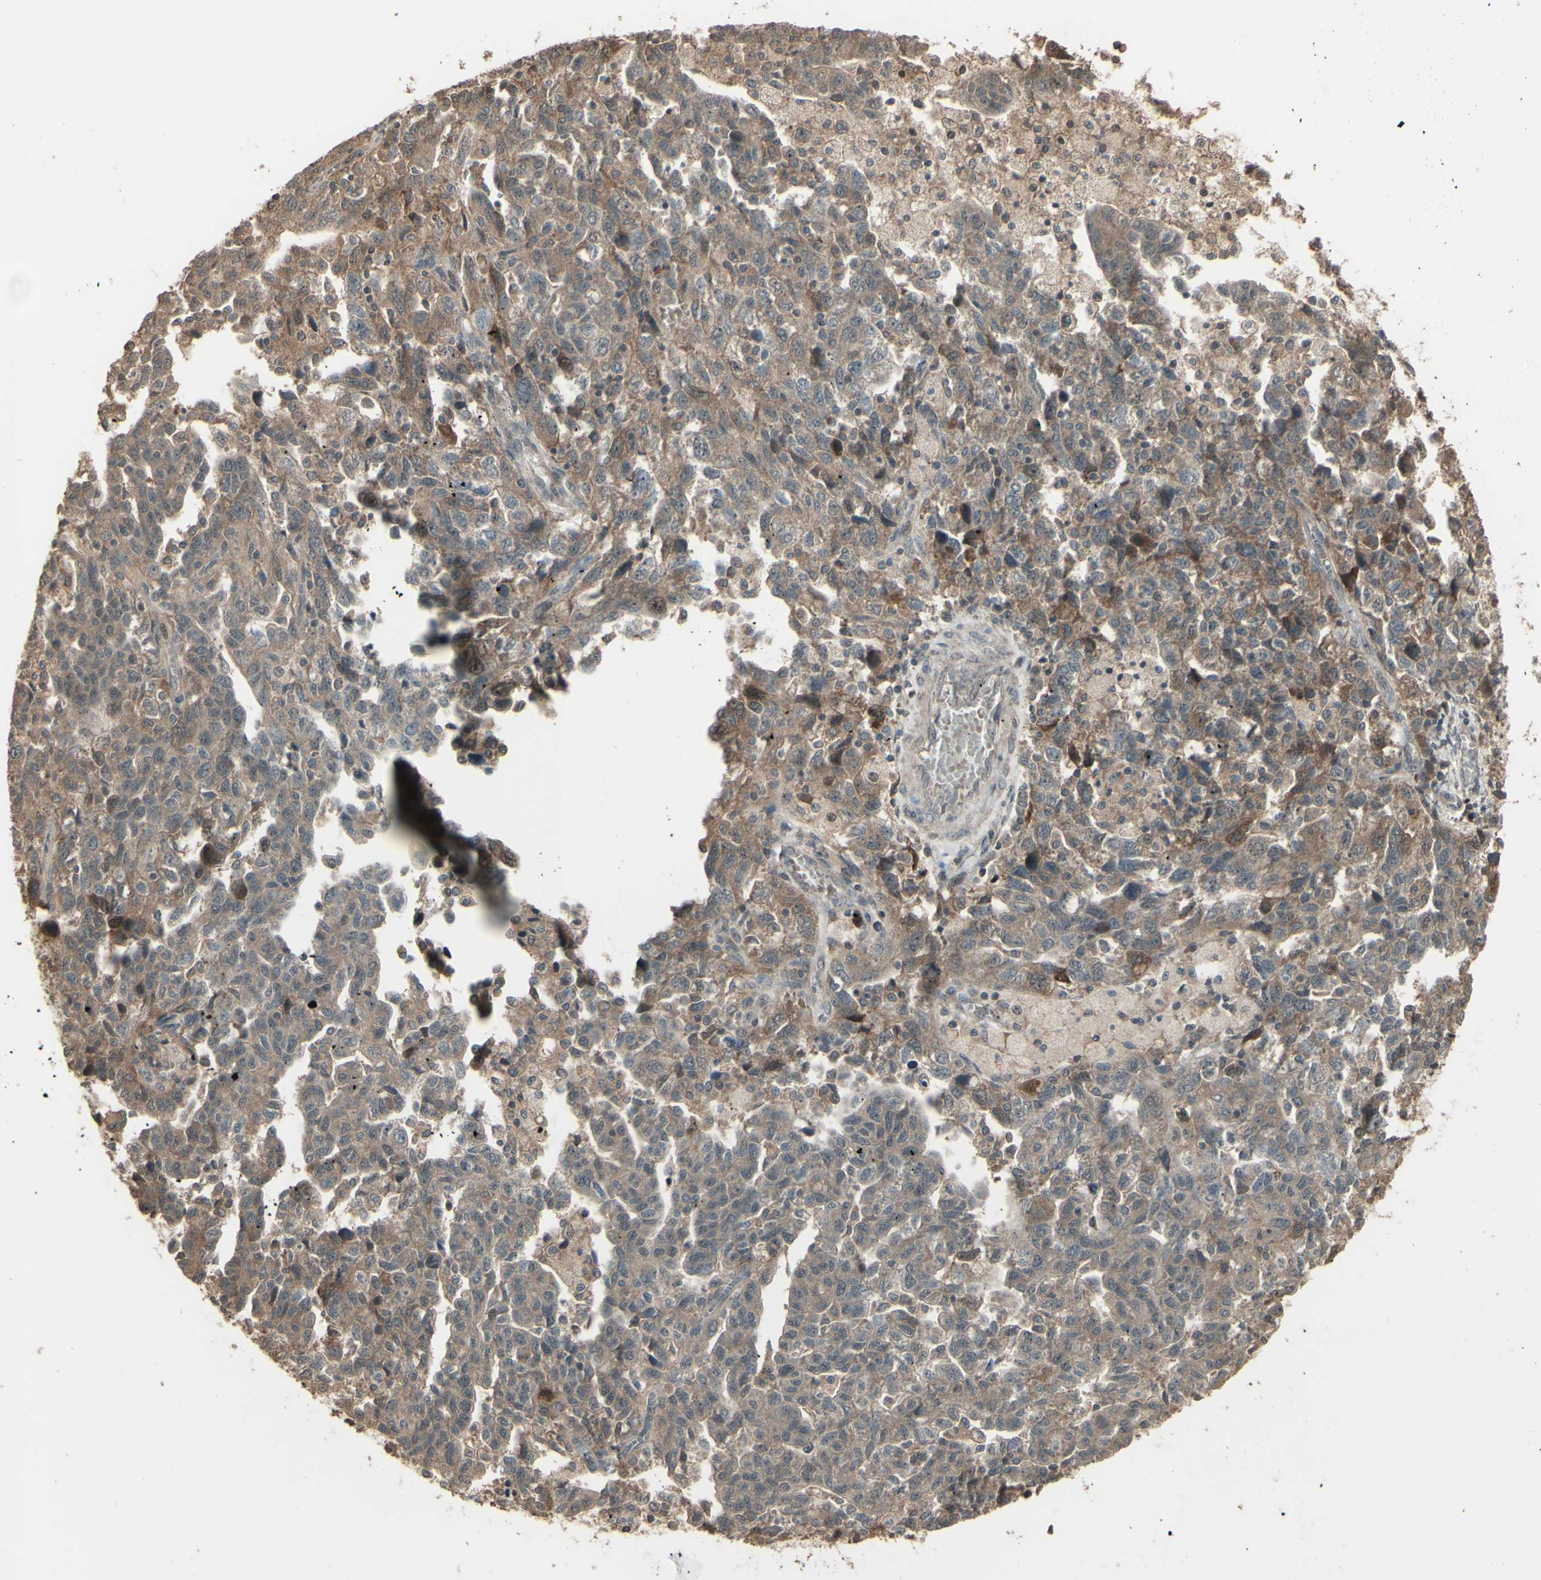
{"staining": {"intensity": "moderate", "quantity": ">75%", "location": "cytoplasmic/membranous"}, "tissue": "ovarian cancer", "cell_type": "Tumor cells", "image_type": "cancer", "snomed": [{"axis": "morphology", "description": "Carcinoma, NOS"}, {"axis": "morphology", "description": "Cystadenocarcinoma, serous, NOS"}, {"axis": "topography", "description": "Ovary"}], "caption": "Moderate cytoplasmic/membranous protein staining is seen in approximately >75% of tumor cells in ovarian cancer (serous cystadenocarcinoma). The staining was performed using DAB (3,3'-diaminobenzidine) to visualize the protein expression in brown, while the nuclei were stained in blue with hematoxylin (Magnification: 20x).", "gene": "GNAS", "patient": {"sex": "female", "age": 69}}